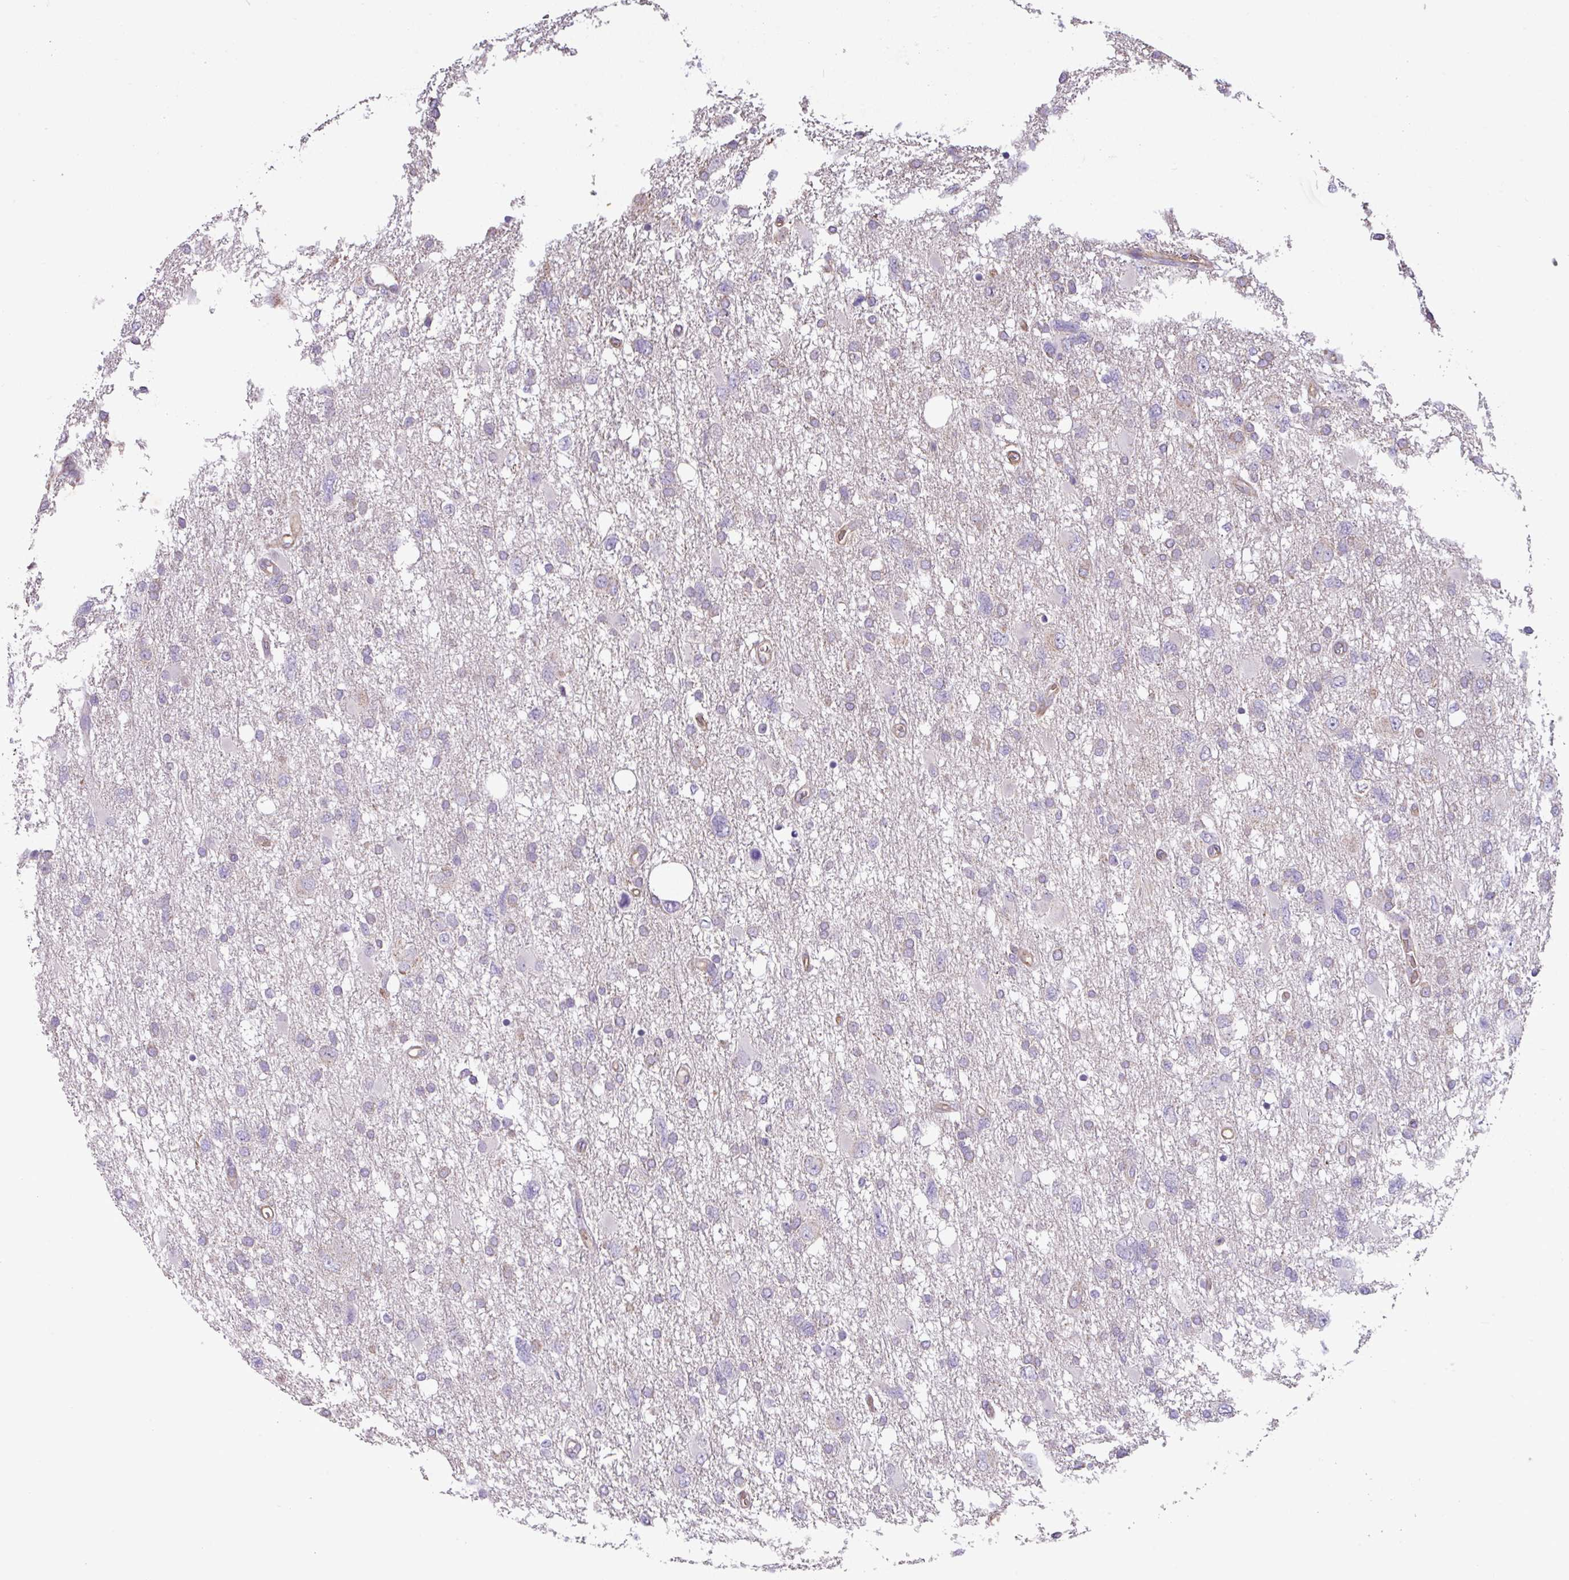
{"staining": {"intensity": "negative", "quantity": "none", "location": "none"}, "tissue": "glioma", "cell_type": "Tumor cells", "image_type": "cancer", "snomed": [{"axis": "morphology", "description": "Glioma, malignant, High grade"}, {"axis": "topography", "description": "Brain"}], "caption": "High magnification brightfield microscopy of malignant glioma (high-grade) stained with DAB (3,3'-diaminobenzidine) (brown) and counterstained with hematoxylin (blue): tumor cells show no significant staining.", "gene": "SLC23A2", "patient": {"sex": "male", "age": 61}}